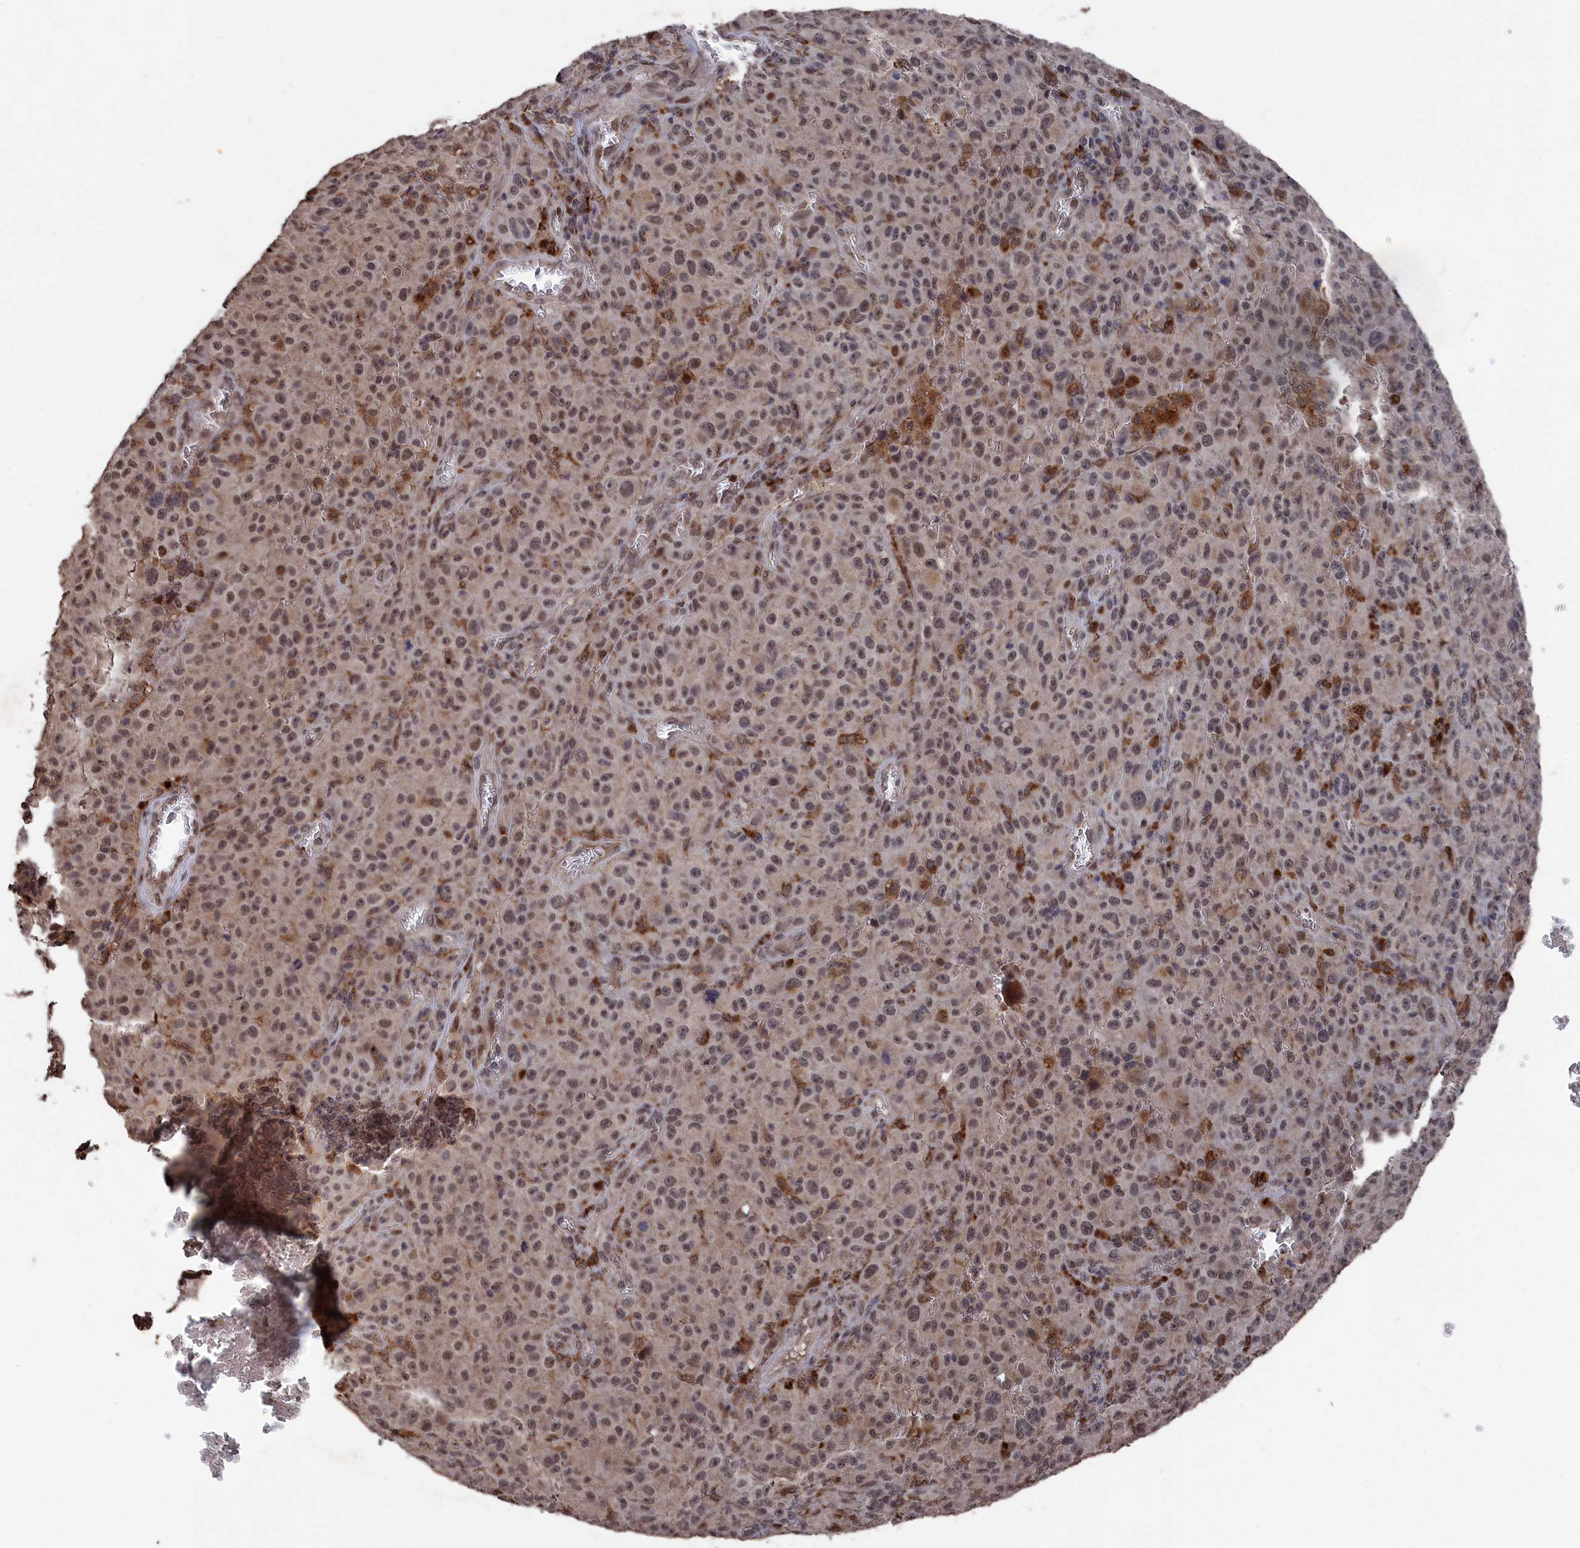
{"staining": {"intensity": "moderate", "quantity": ">75%", "location": "nuclear"}, "tissue": "melanoma", "cell_type": "Tumor cells", "image_type": "cancer", "snomed": [{"axis": "morphology", "description": "Malignant melanoma, NOS"}, {"axis": "topography", "description": "Skin"}], "caption": "There is medium levels of moderate nuclear staining in tumor cells of melanoma, as demonstrated by immunohistochemical staining (brown color).", "gene": "CEACAM21", "patient": {"sex": "female", "age": 82}}